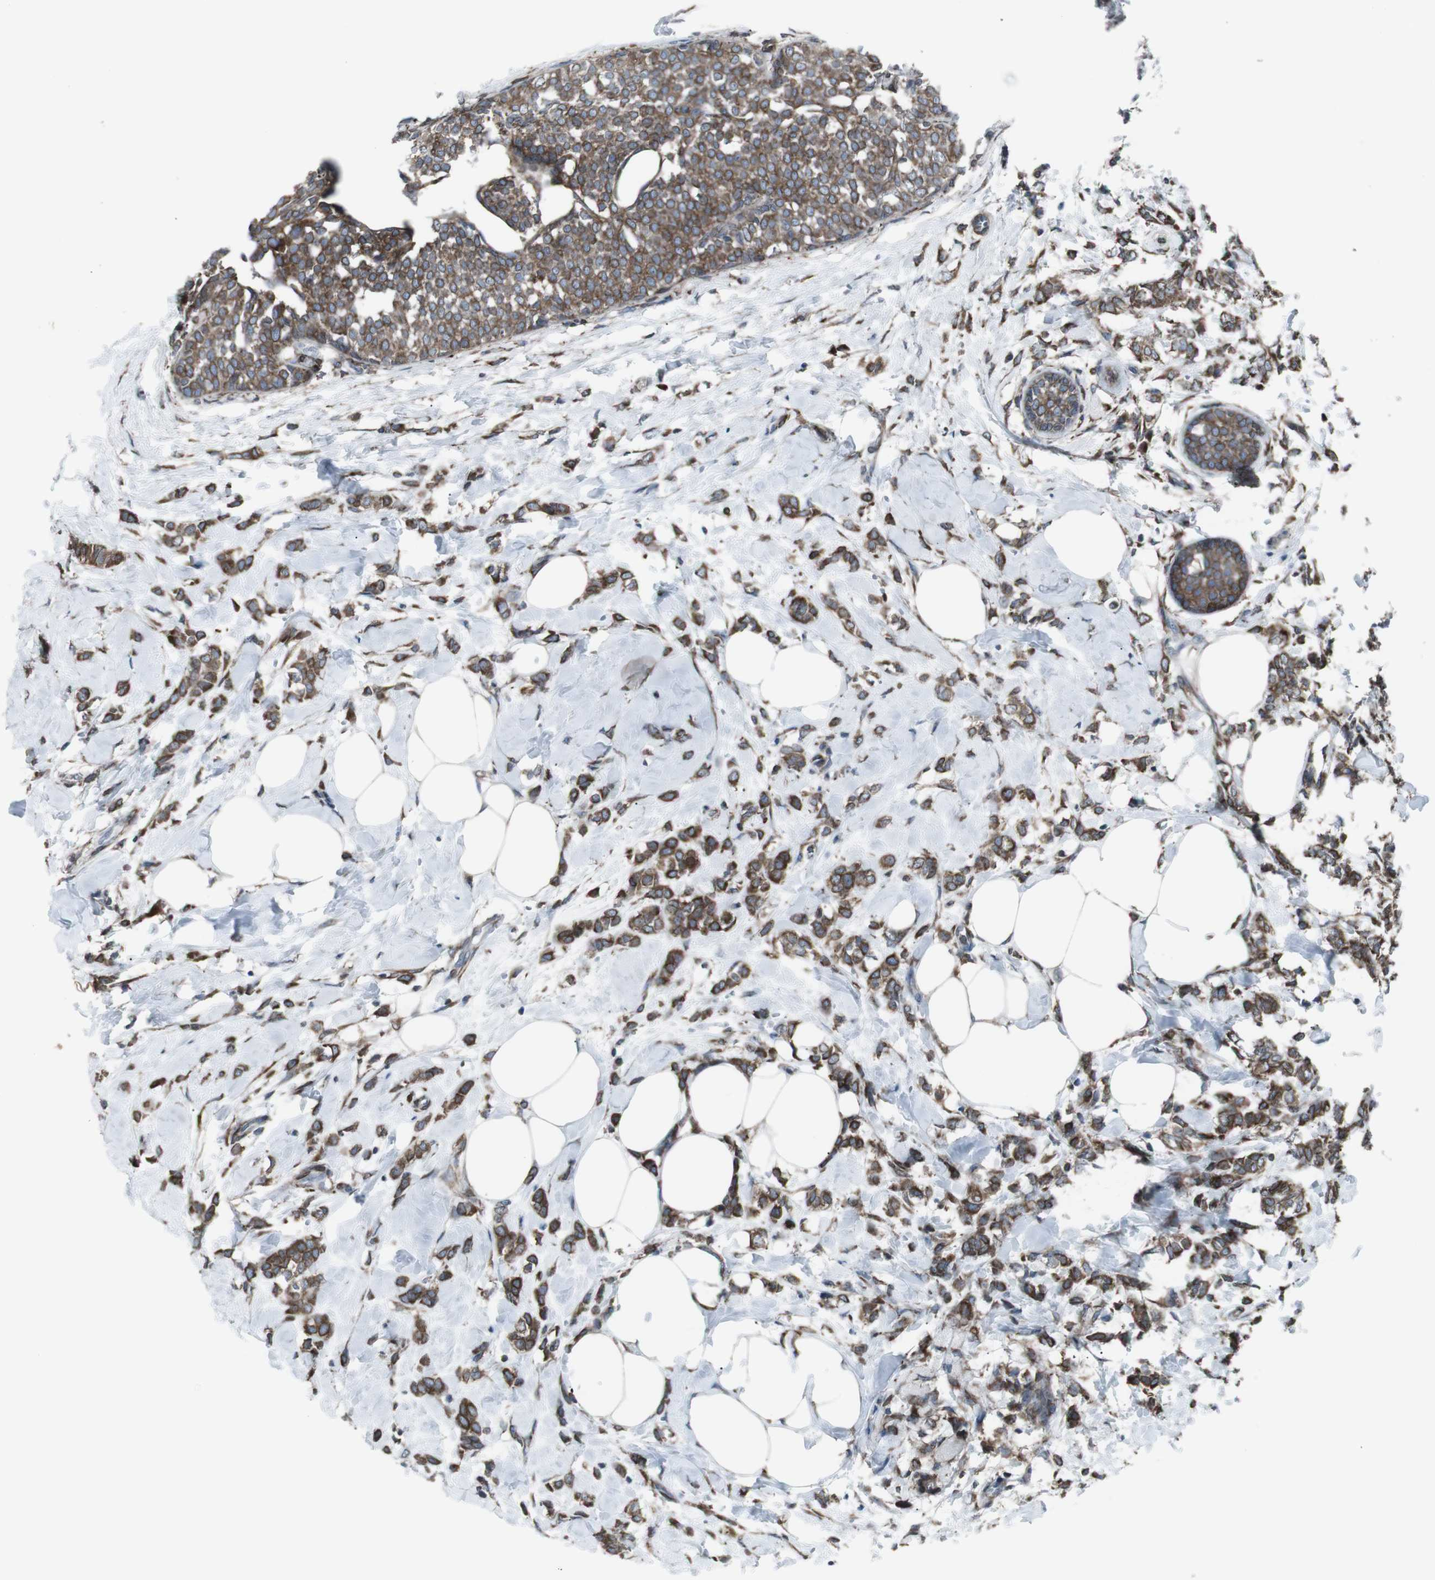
{"staining": {"intensity": "moderate", "quantity": ">75%", "location": "cytoplasmic/membranous"}, "tissue": "breast cancer", "cell_type": "Tumor cells", "image_type": "cancer", "snomed": [{"axis": "morphology", "description": "Lobular carcinoma, in situ"}, {"axis": "morphology", "description": "Lobular carcinoma"}, {"axis": "topography", "description": "Breast"}], "caption": "Brown immunohistochemical staining in human lobular carcinoma (breast) exhibits moderate cytoplasmic/membranous staining in approximately >75% of tumor cells.", "gene": "LNPK", "patient": {"sex": "female", "age": 41}}